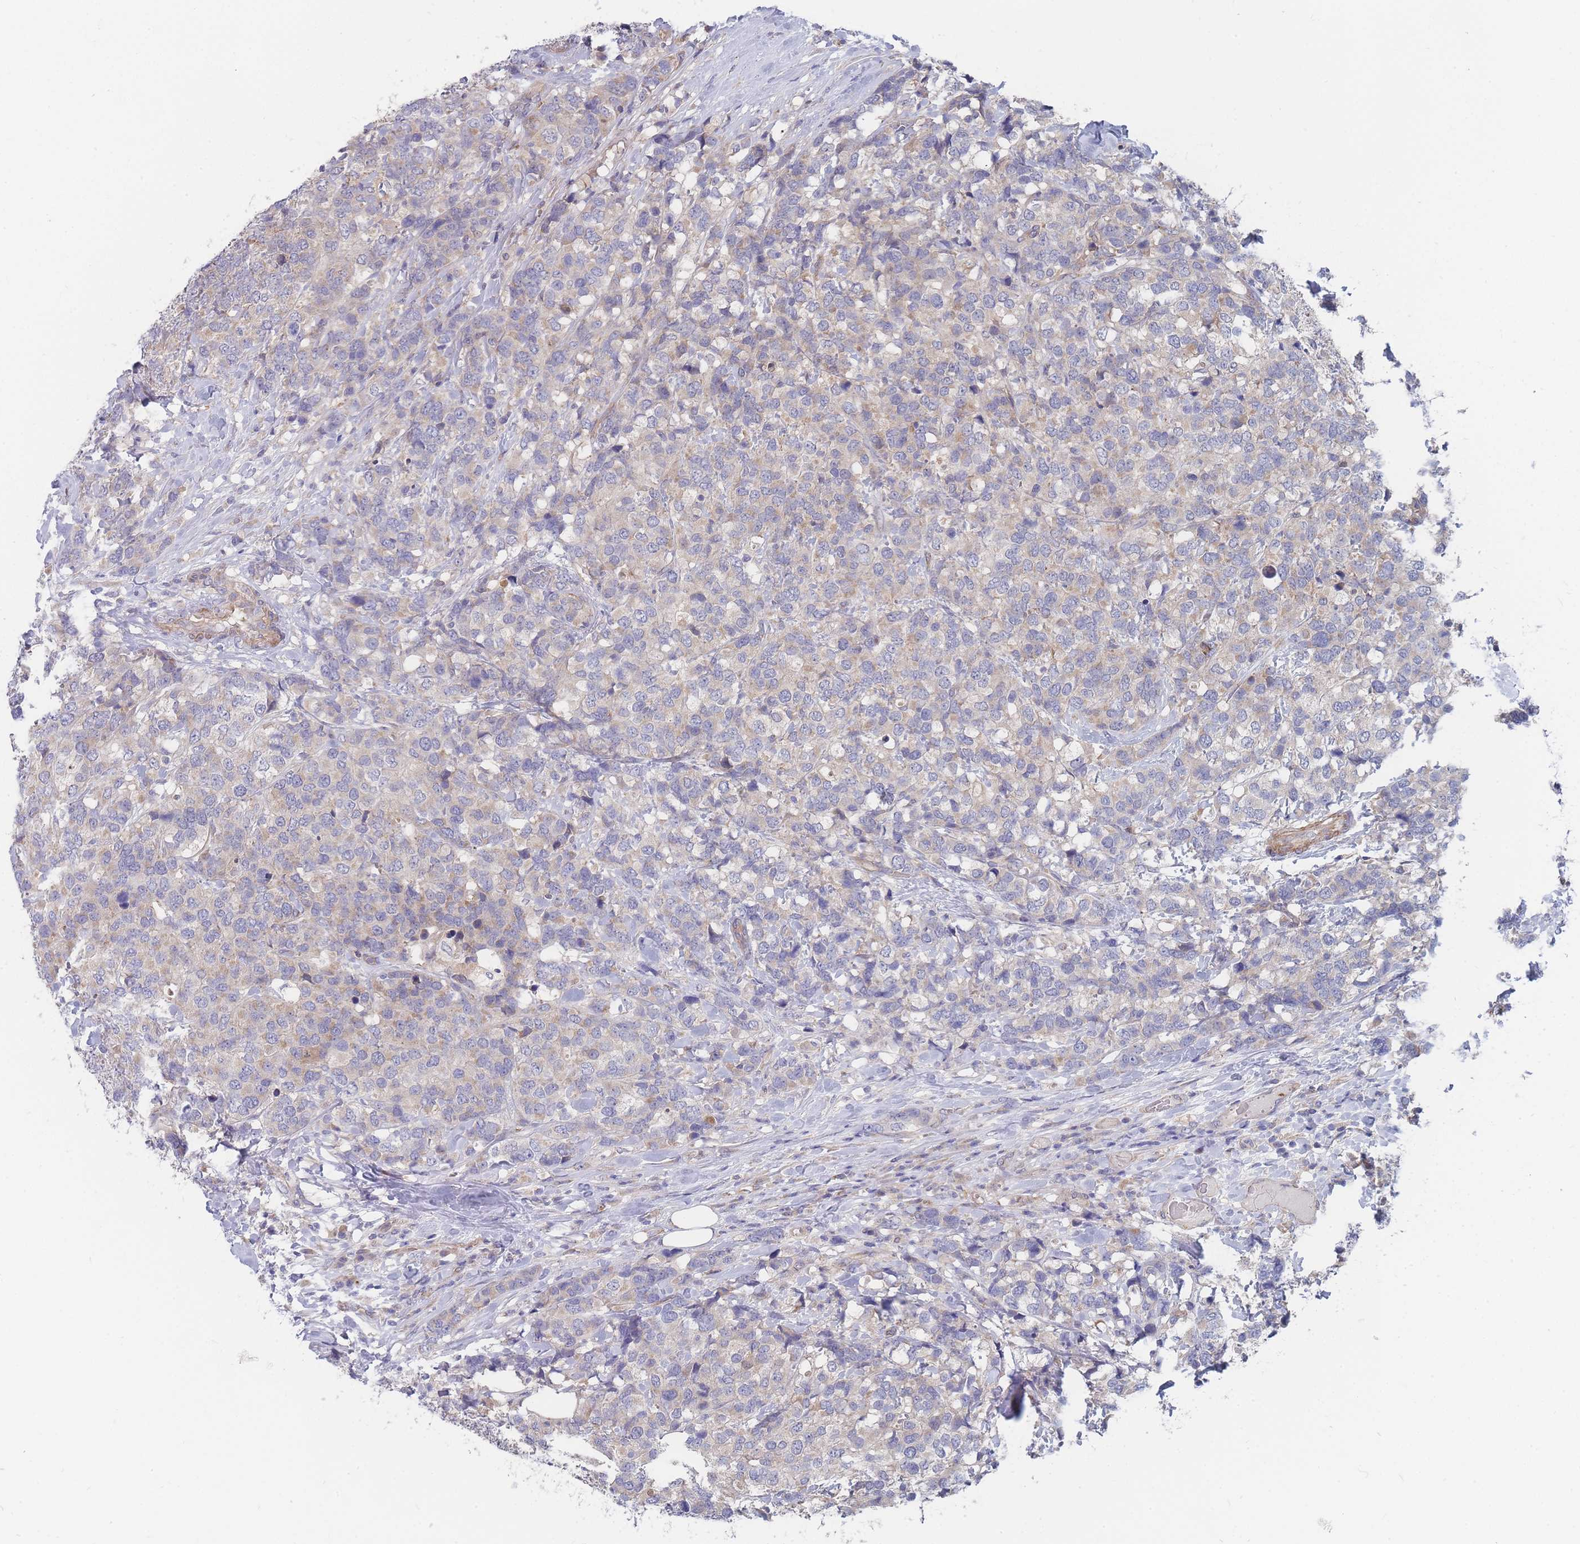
{"staining": {"intensity": "weak", "quantity": "25%-75%", "location": "cytoplasmic/membranous"}, "tissue": "breast cancer", "cell_type": "Tumor cells", "image_type": "cancer", "snomed": [{"axis": "morphology", "description": "Lobular carcinoma"}, {"axis": "topography", "description": "Breast"}], "caption": "Weak cytoplasmic/membranous expression for a protein is seen in about 25%-75% of tumor cells of breast cancer (lobular carcinoma) using IHC.", "gene": "NUB1", "patient": {"sex": "female", "age": 59}}